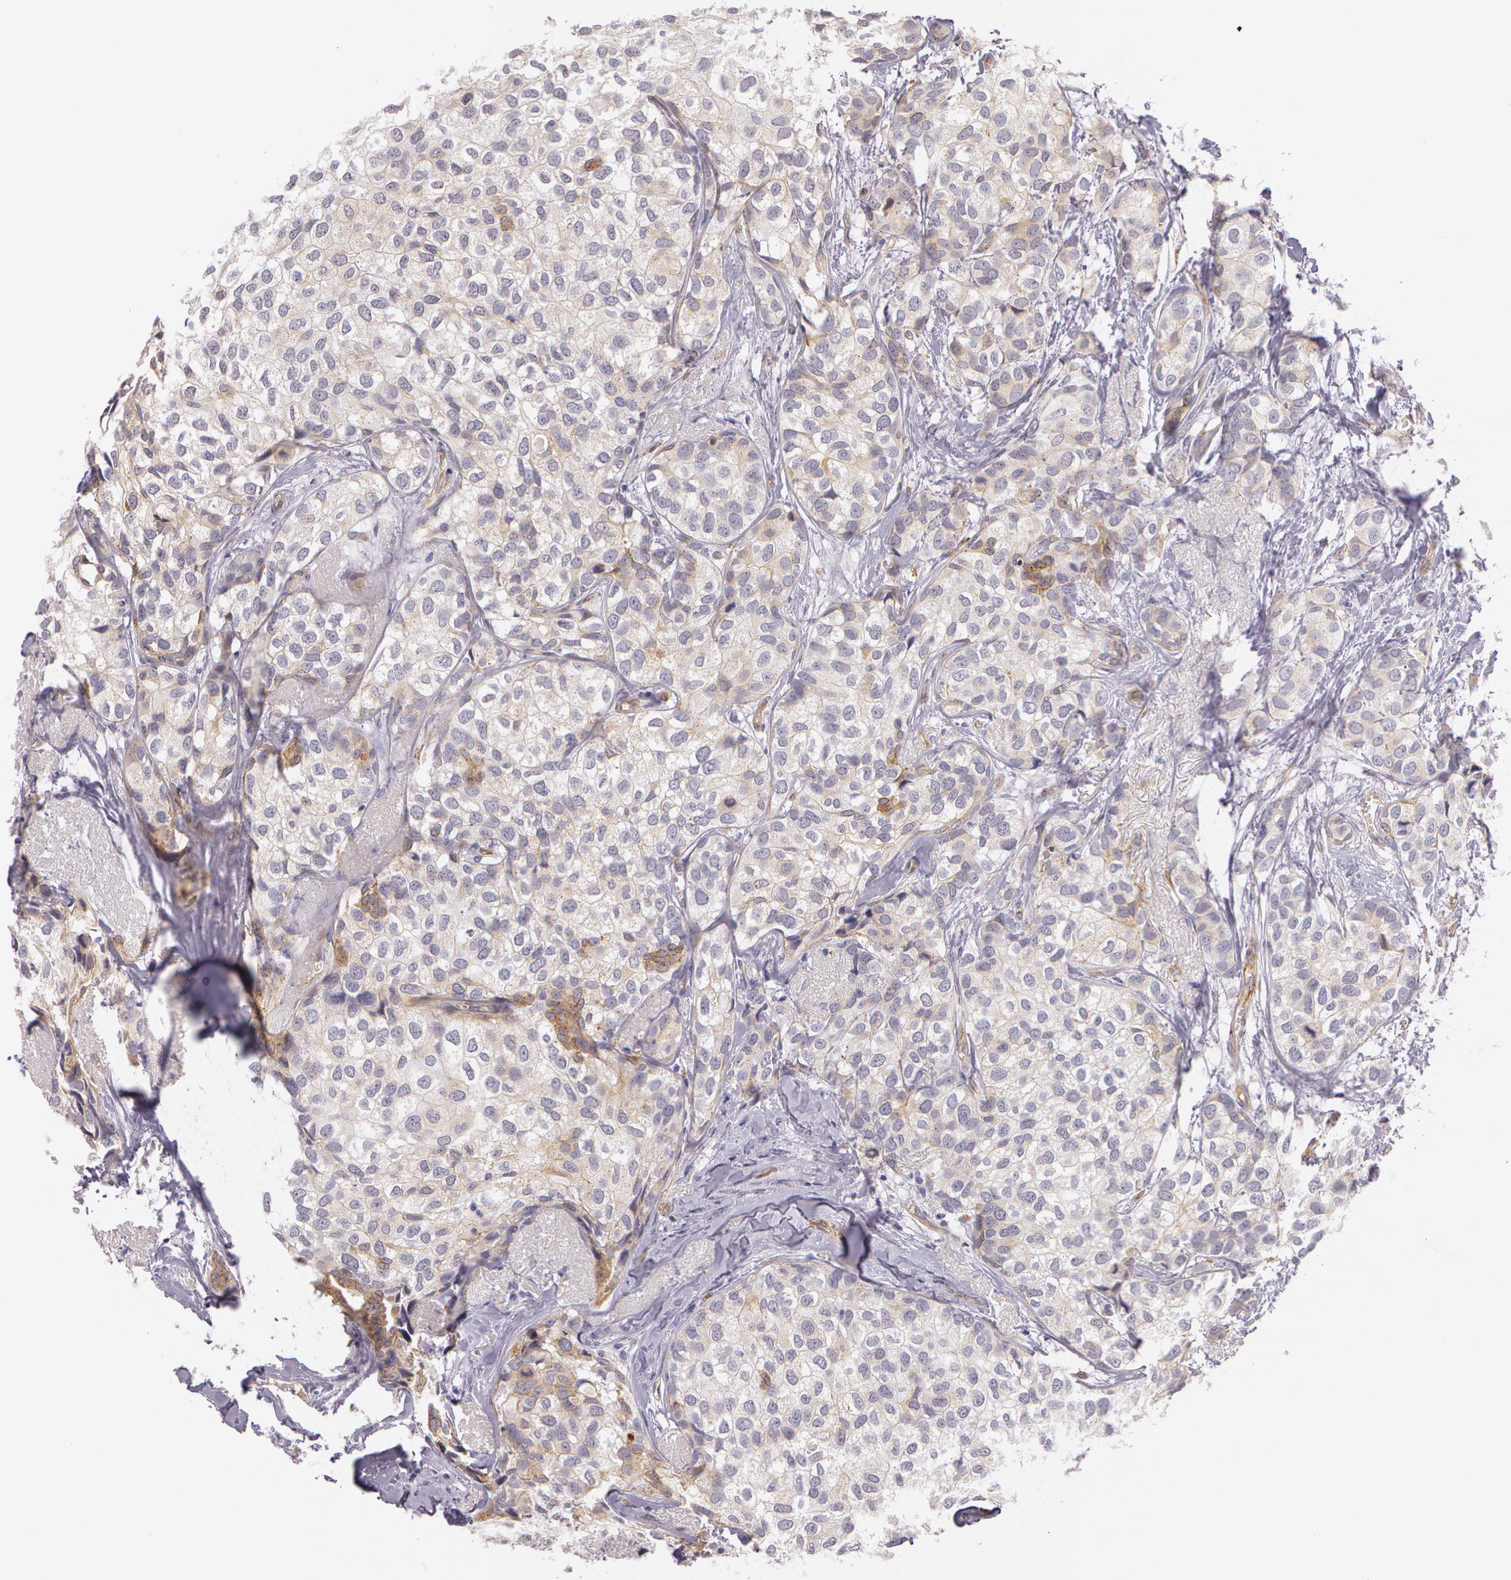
{"staining": {"intensity": "weak", "quantity": ">75%", "location": "cytoplasmic/membranous"}, "tissue": "breast cancer", "cell_type": "Tumor cells", "image_type": "cancer", "snomed": [{"axis": "morphology", "description": "Duct carcinoma"}, {"axis": "topography", "description": "Breast"}], "caption": "The immunohistochemical stain shows weak cytoplasmic/membranous expression in tumor cells of breast invasive ductal carcinoma tissue.", "gene": "APP", "patient": {"sex": "female", "age": 68}}